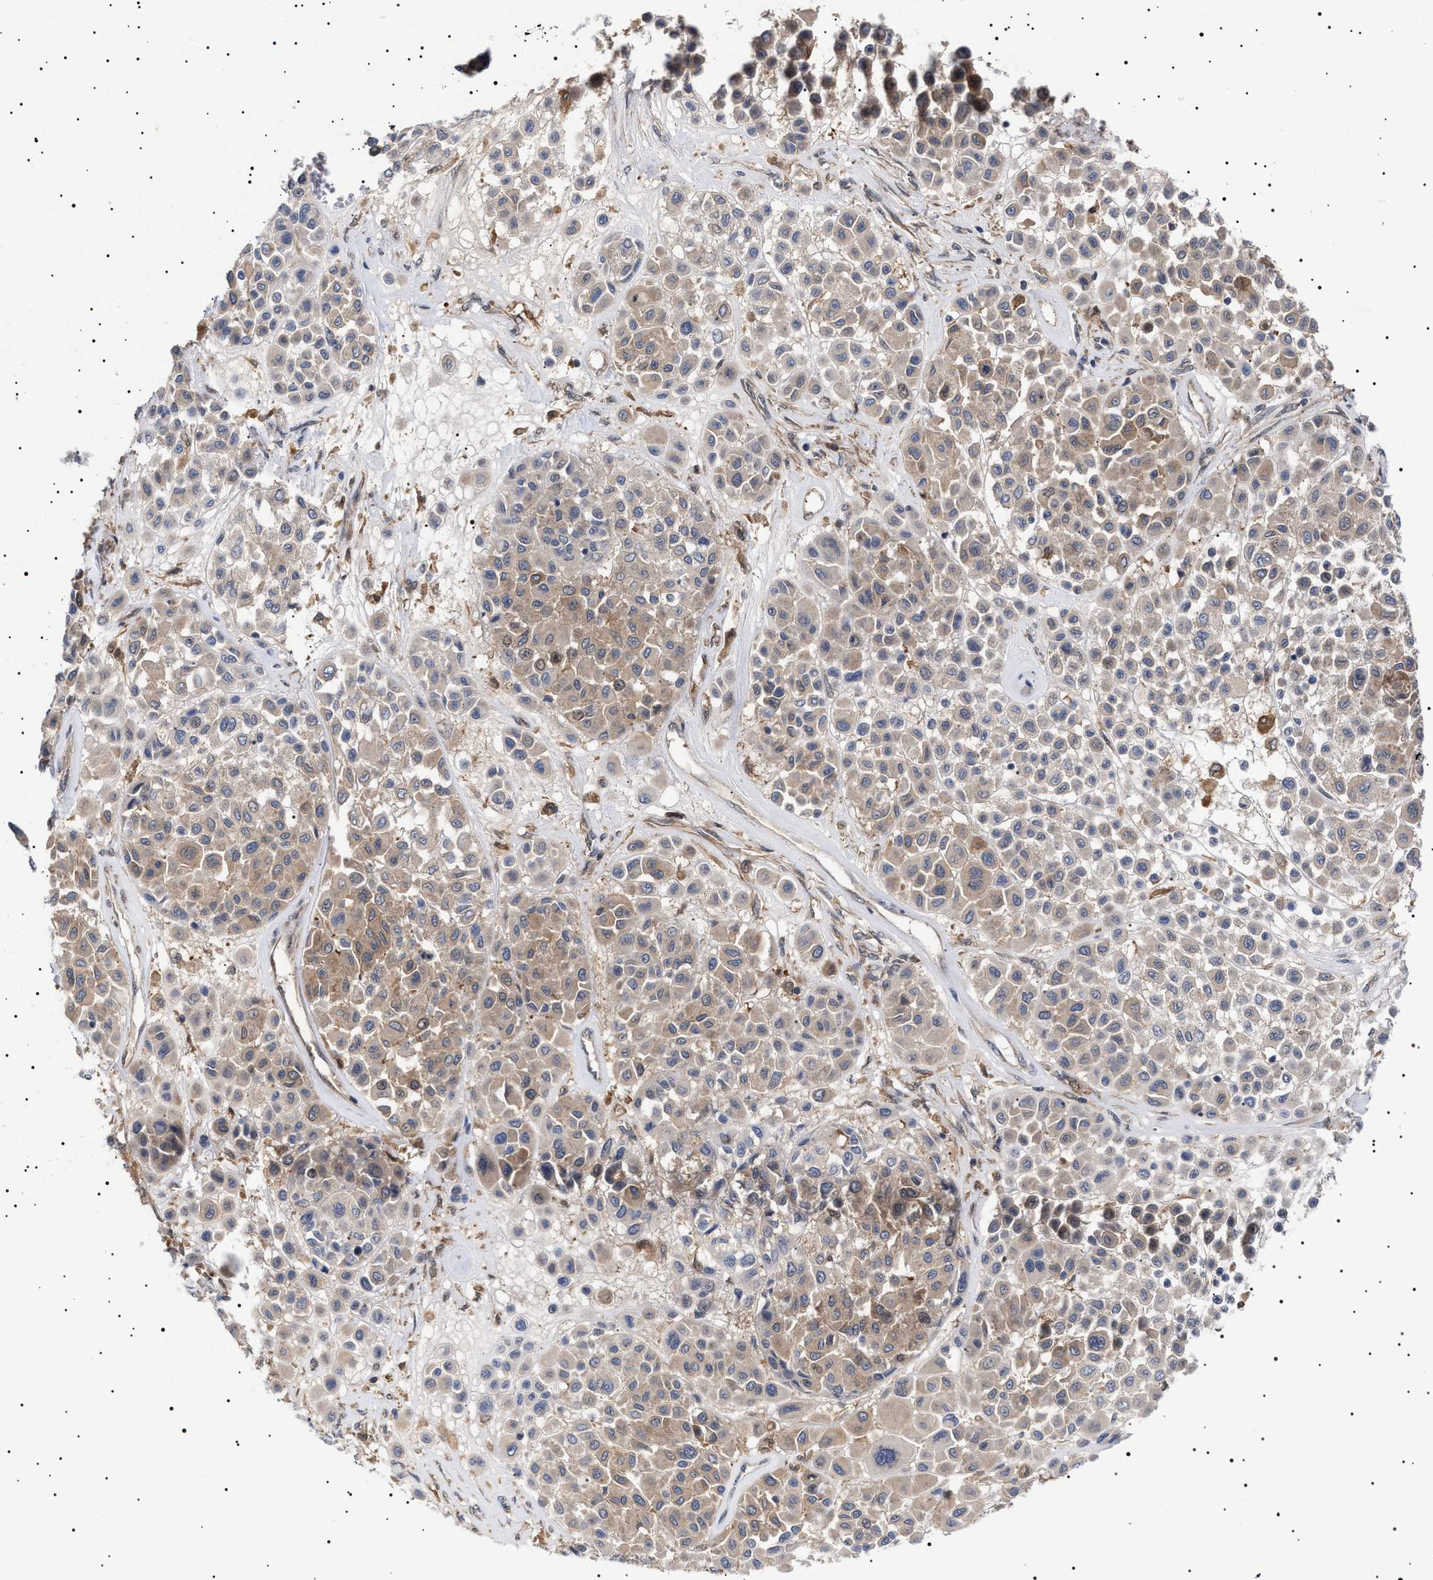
{"staining": {"intensity": "weak", "quantity": ">75%", "location": "cytoplasmic/membranous"}, "tissue": "melanoma", "cell_type": "Tumor cells", "image_type": "cancer", "snomed": [{"axis": "morphology", "description": "Malignant melanoma, Metastatic site"}, {"axis": "topography", "description": "Soft tissue"}], "caption": "An image showing weak cytoplasmic/membranous staining in about >75% of tumor cells in malignant melanoma (metastatic site), as visualized by brown immunohistochemical staining.", "gene": "NPLOC4", "patient": {"sex": "male", "age": 41}}